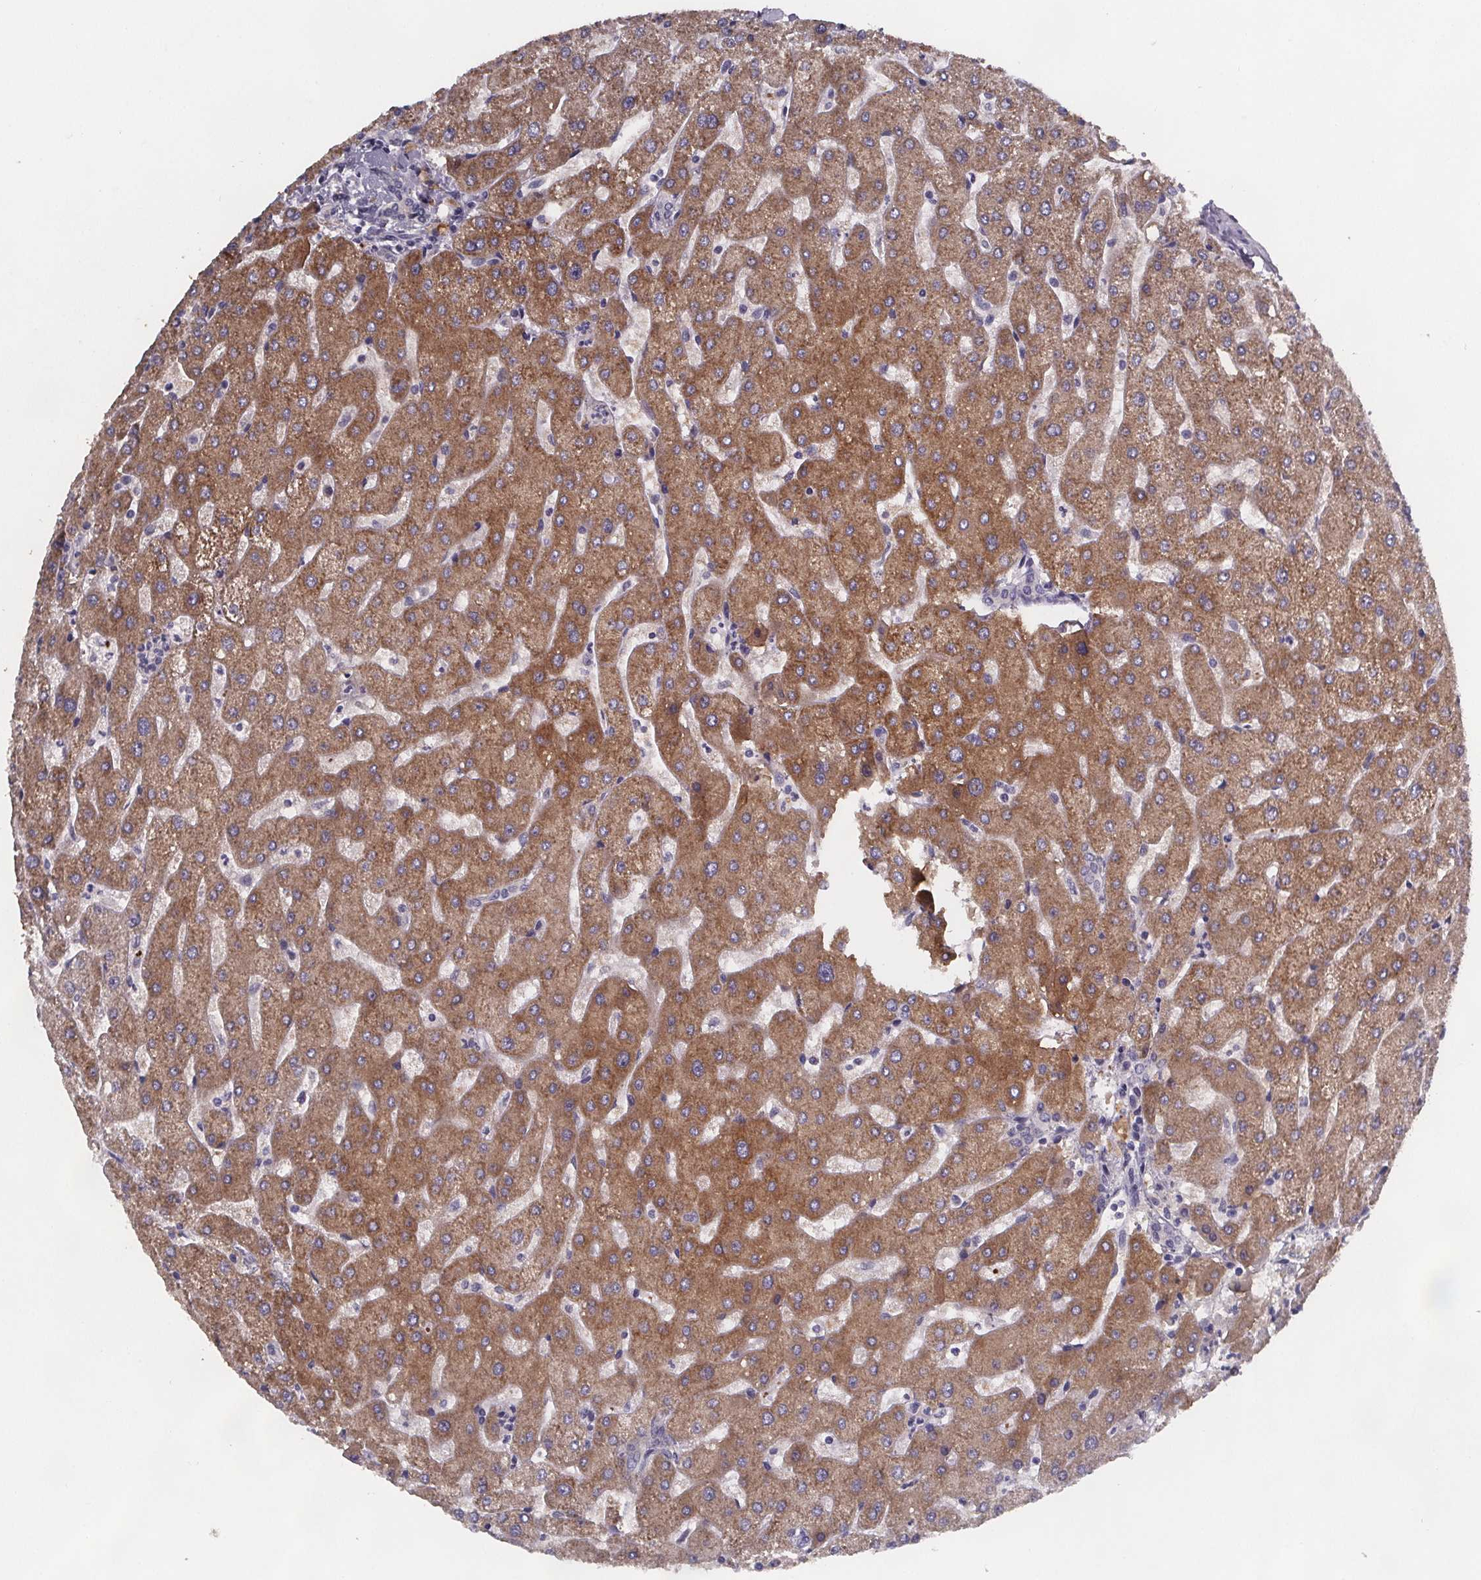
{"staining": {"intensity": "moderate", "quantity": ">75%", "location": "cytoplasmic/membranous"}, "tissue": "liver", "cell_type": "Cholangiocytes", "image_type": "normal", "snomed": [{"axis": "morphology", "description": "Normal tissue, NOS"}, {"axis": "topography", "description": "Liver"}], "caption": "Protein expression analysis of normal human liver reveals moderate cytoplasmic/membranous positivity in approximately >75% of cholangiocytes. Immunohistochemistry stains the protein in brown and the nuclei are stained blue.", "gene": "PAH", "patient": {"sex": "male", "age": 67}}